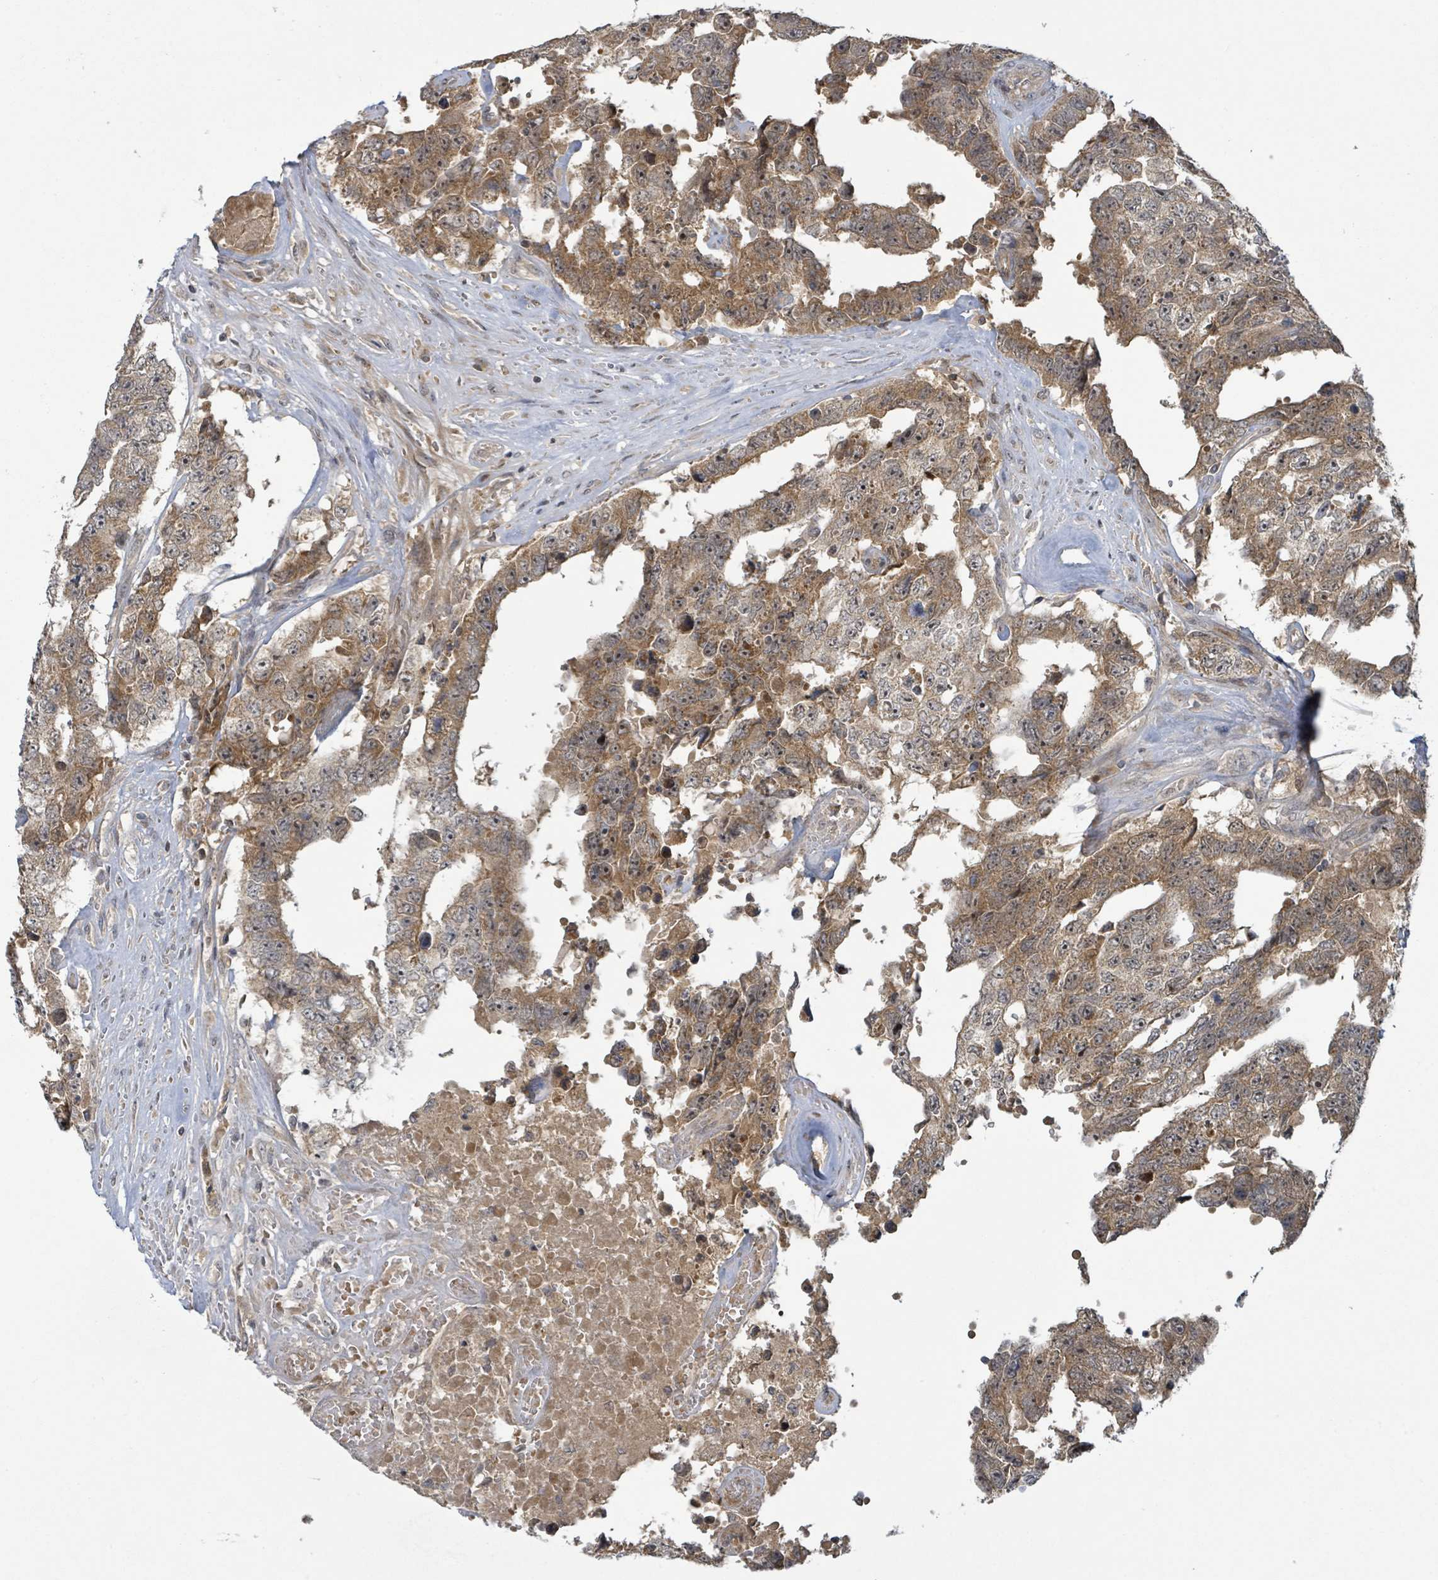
{"staining": {"intensity": "moderate", "quantity": ">75%", "location": "cytoplasmic/membranous"}, "tissue": "testis cancer", "cell_type": "Tumor cells", "image_type": "cancer", "snomed": [{"axis": "morphology", "description": "Normal tissue, NOS"}, {"axis": "morphology", "description": "Carcinoma, Embryonal, NOS"}, {"axis": "topography", "description": "Testis"}, {"axis": "topography", "description": "Epididymis"}], "caption": "Immunohistochemical staining of testis cancer (embryonal carcinoma) displays medium levels of moderate cytoplasmic/membranous expression in approximately >75% of tumor cells.", "gene": "ITGA11", "patient": {"sex": "male", "age": 25}}